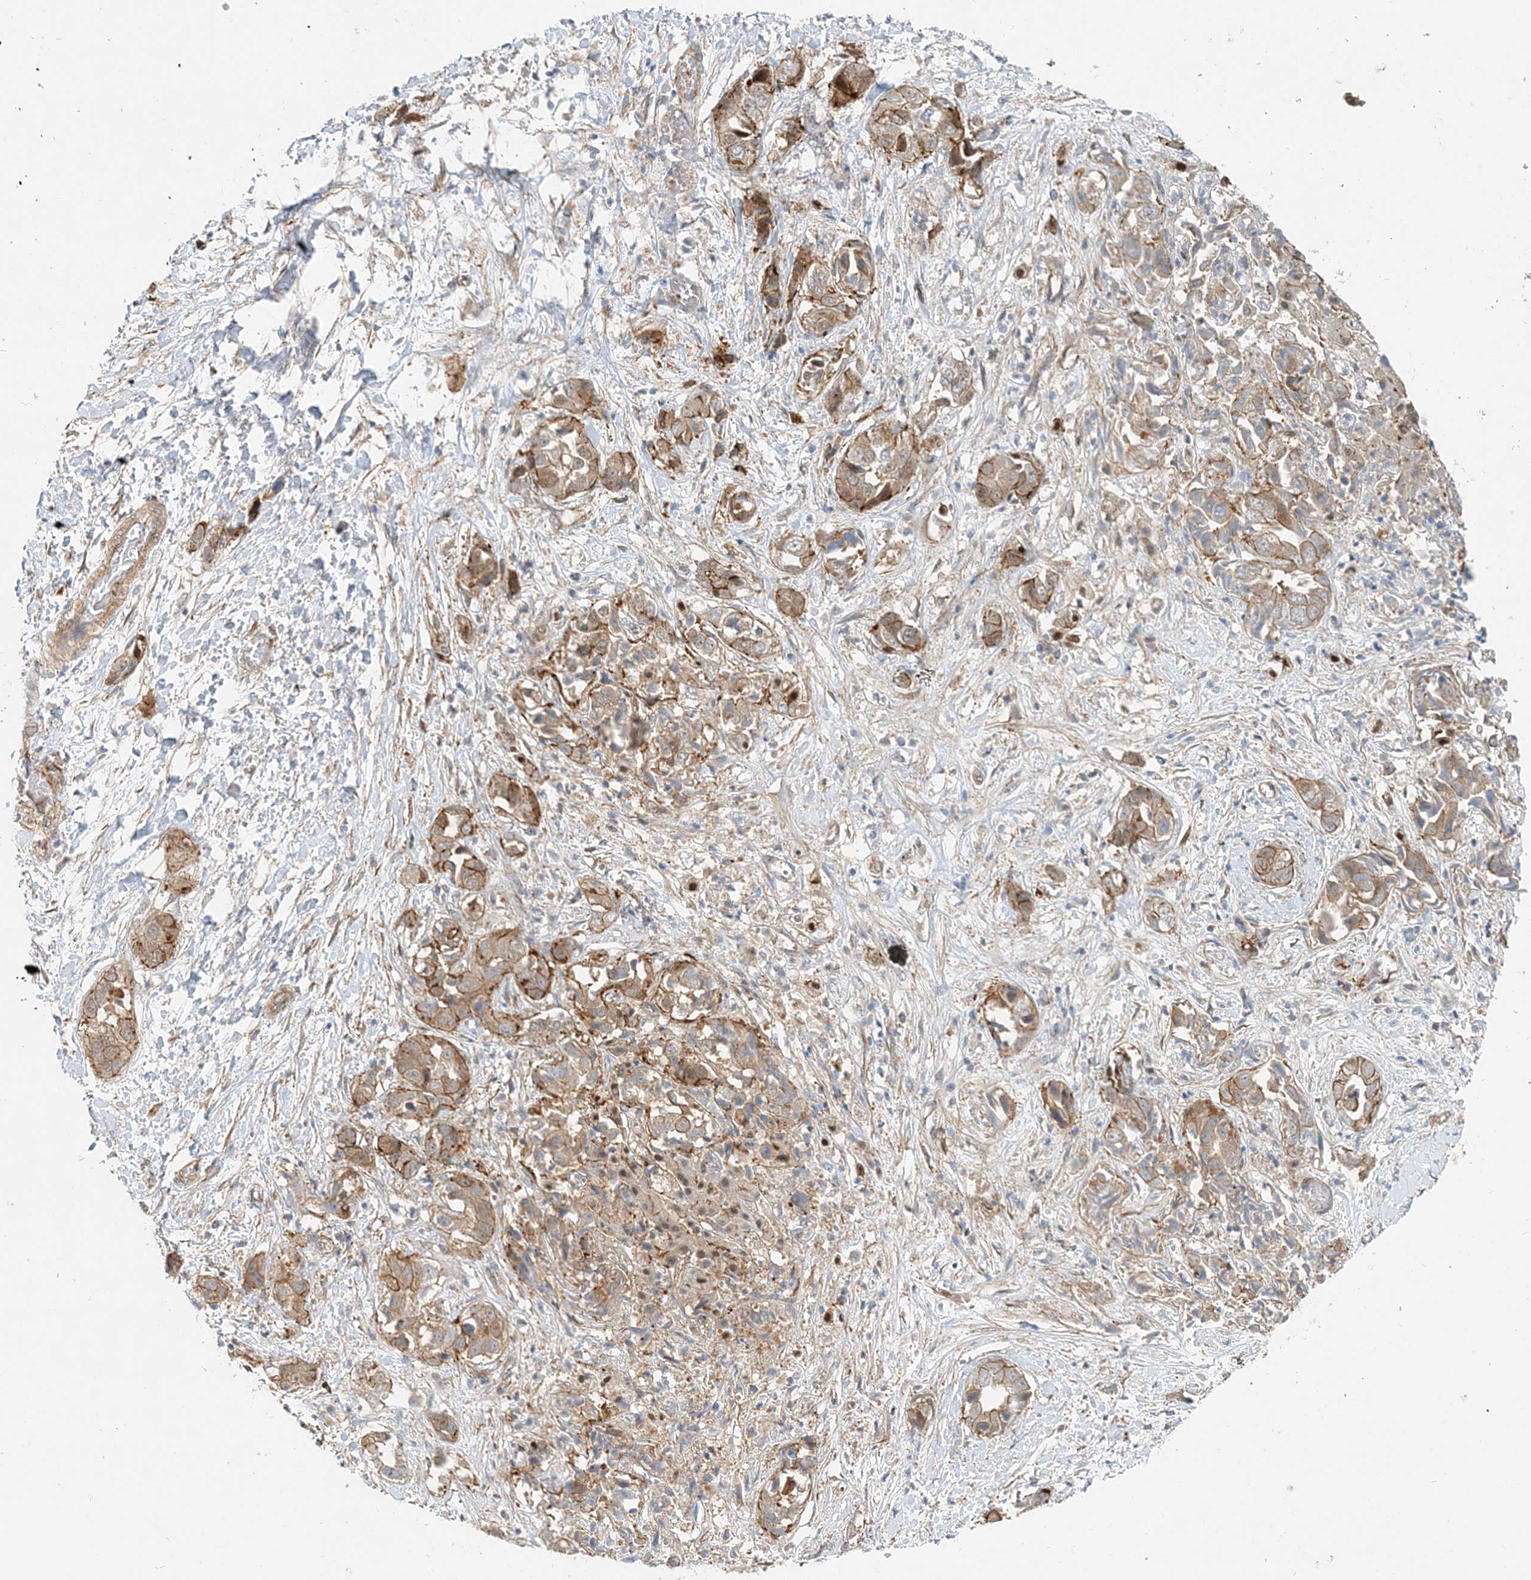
{"staining": {"intensity": "moderate", "quantity": ">75%", "location": "cytoplasmic/membranous"}, "tissue": "liver cancer", "cell_type": "Tumor cells", "image_type": "cancer", "snomed": [{"axis": "morphology", "description": "Cholangiocarcinoma"}, {"axis": "topography", "description": "Liver"}], "caption": "Immunohistochemistry (DAB (3,3'-diaminobenzidine)) staining of human cholangiocarcinoma (liver) displays moderate cytoplasmic/membranous protein staining in about >75% of tumor cells. The protein of interest is shown in brown color, while the nuclei are stained blue.", "gene": "MAT2B", "patient": {"sex": "female", "age": 52}}